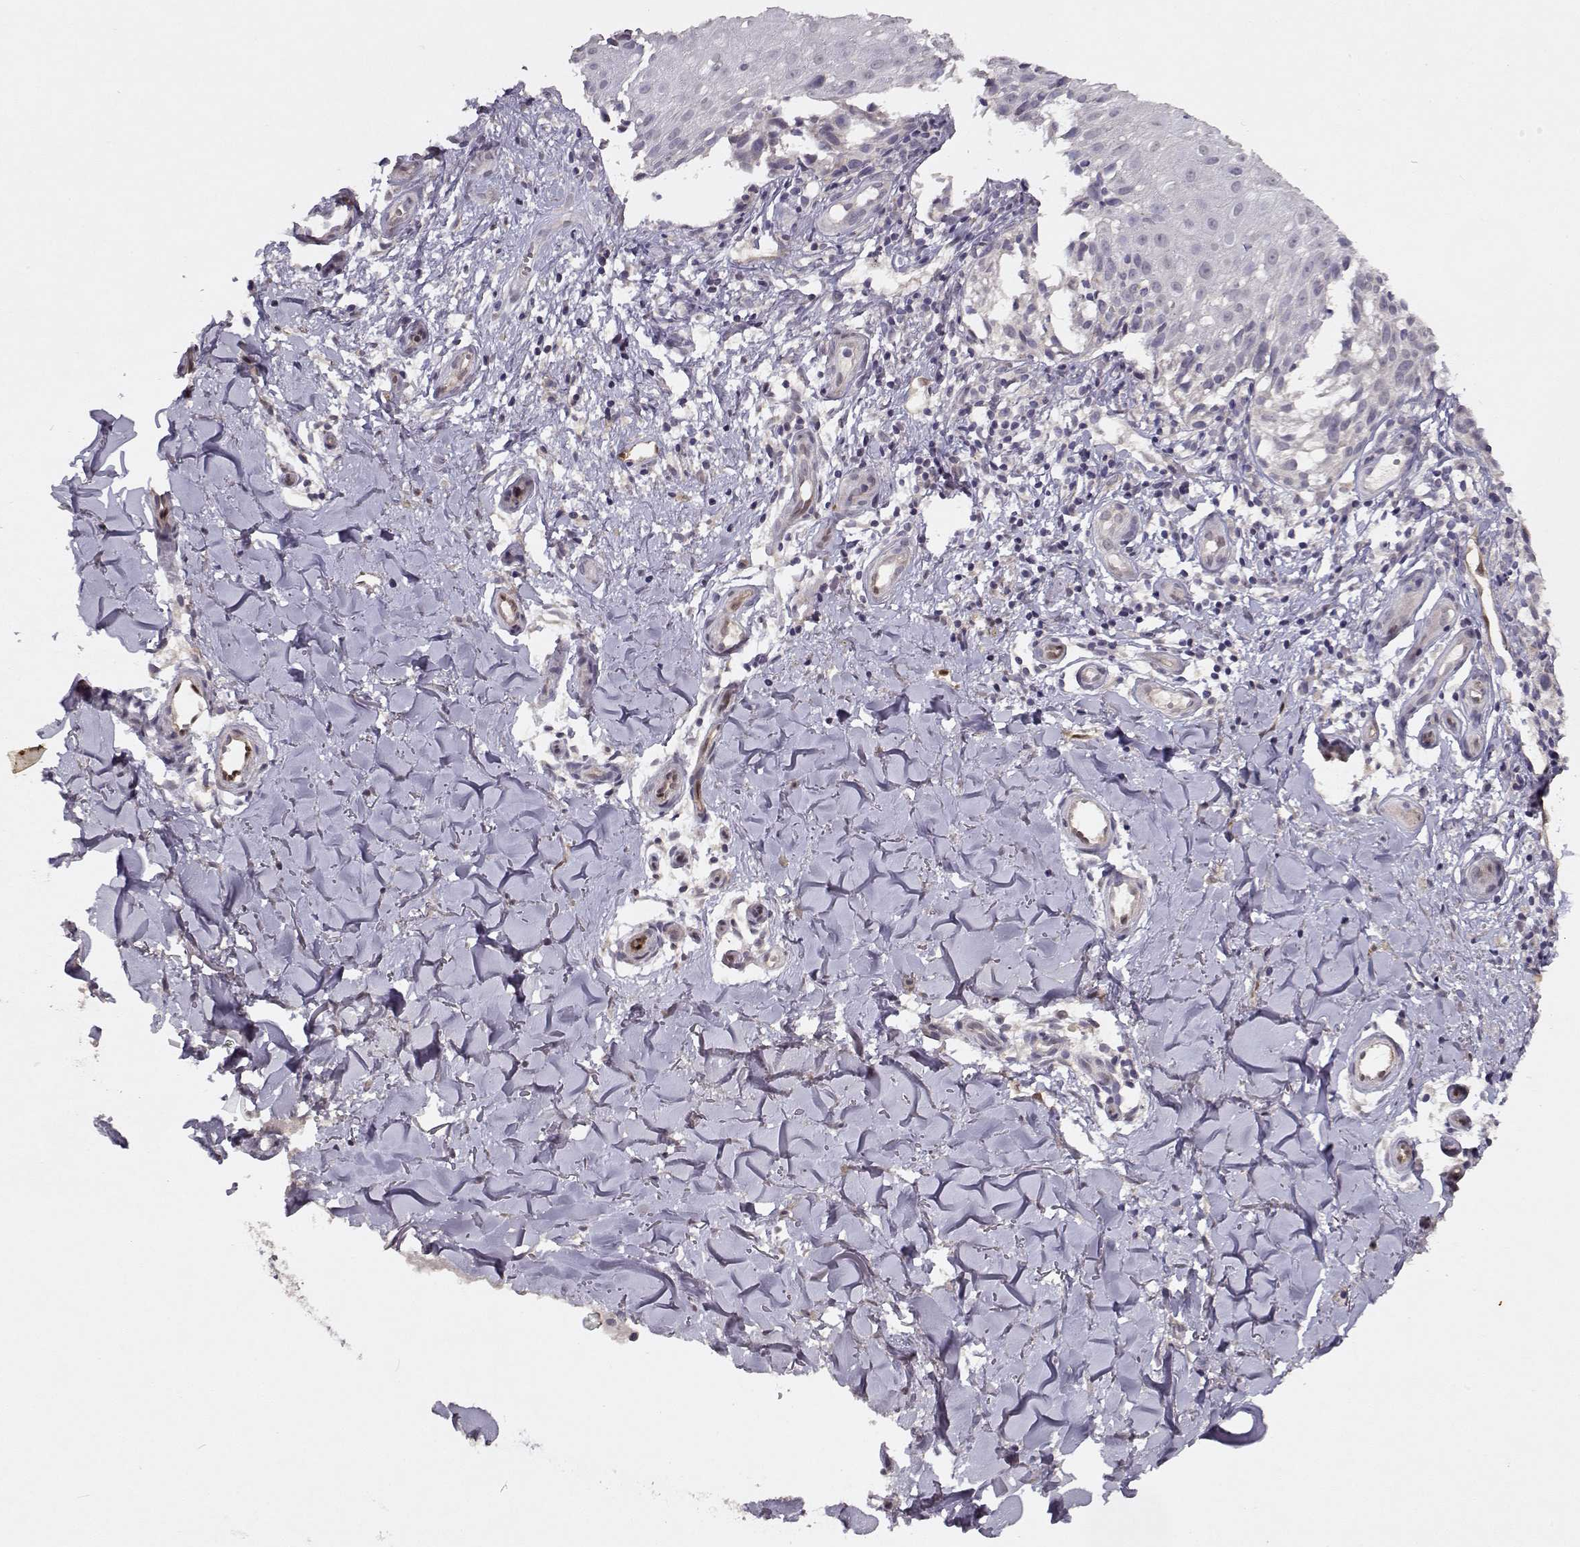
{"staining": {"intensity": "negative", "quantity": "none", "location": "none"}, "tissue": "melanoma", "cell_type": "Tumor cells", "image_type": "cancer", "snomed": [{"axis": "morphology", "description": "Malignant melanoma, NOS"}, {"axis": "topography", "description": "Skin"}], "caption": "IHC of melanoma exhibits no expression in tumor cells.", "gene": "BMX", "patient": {"sex": "female", "age": 53}}